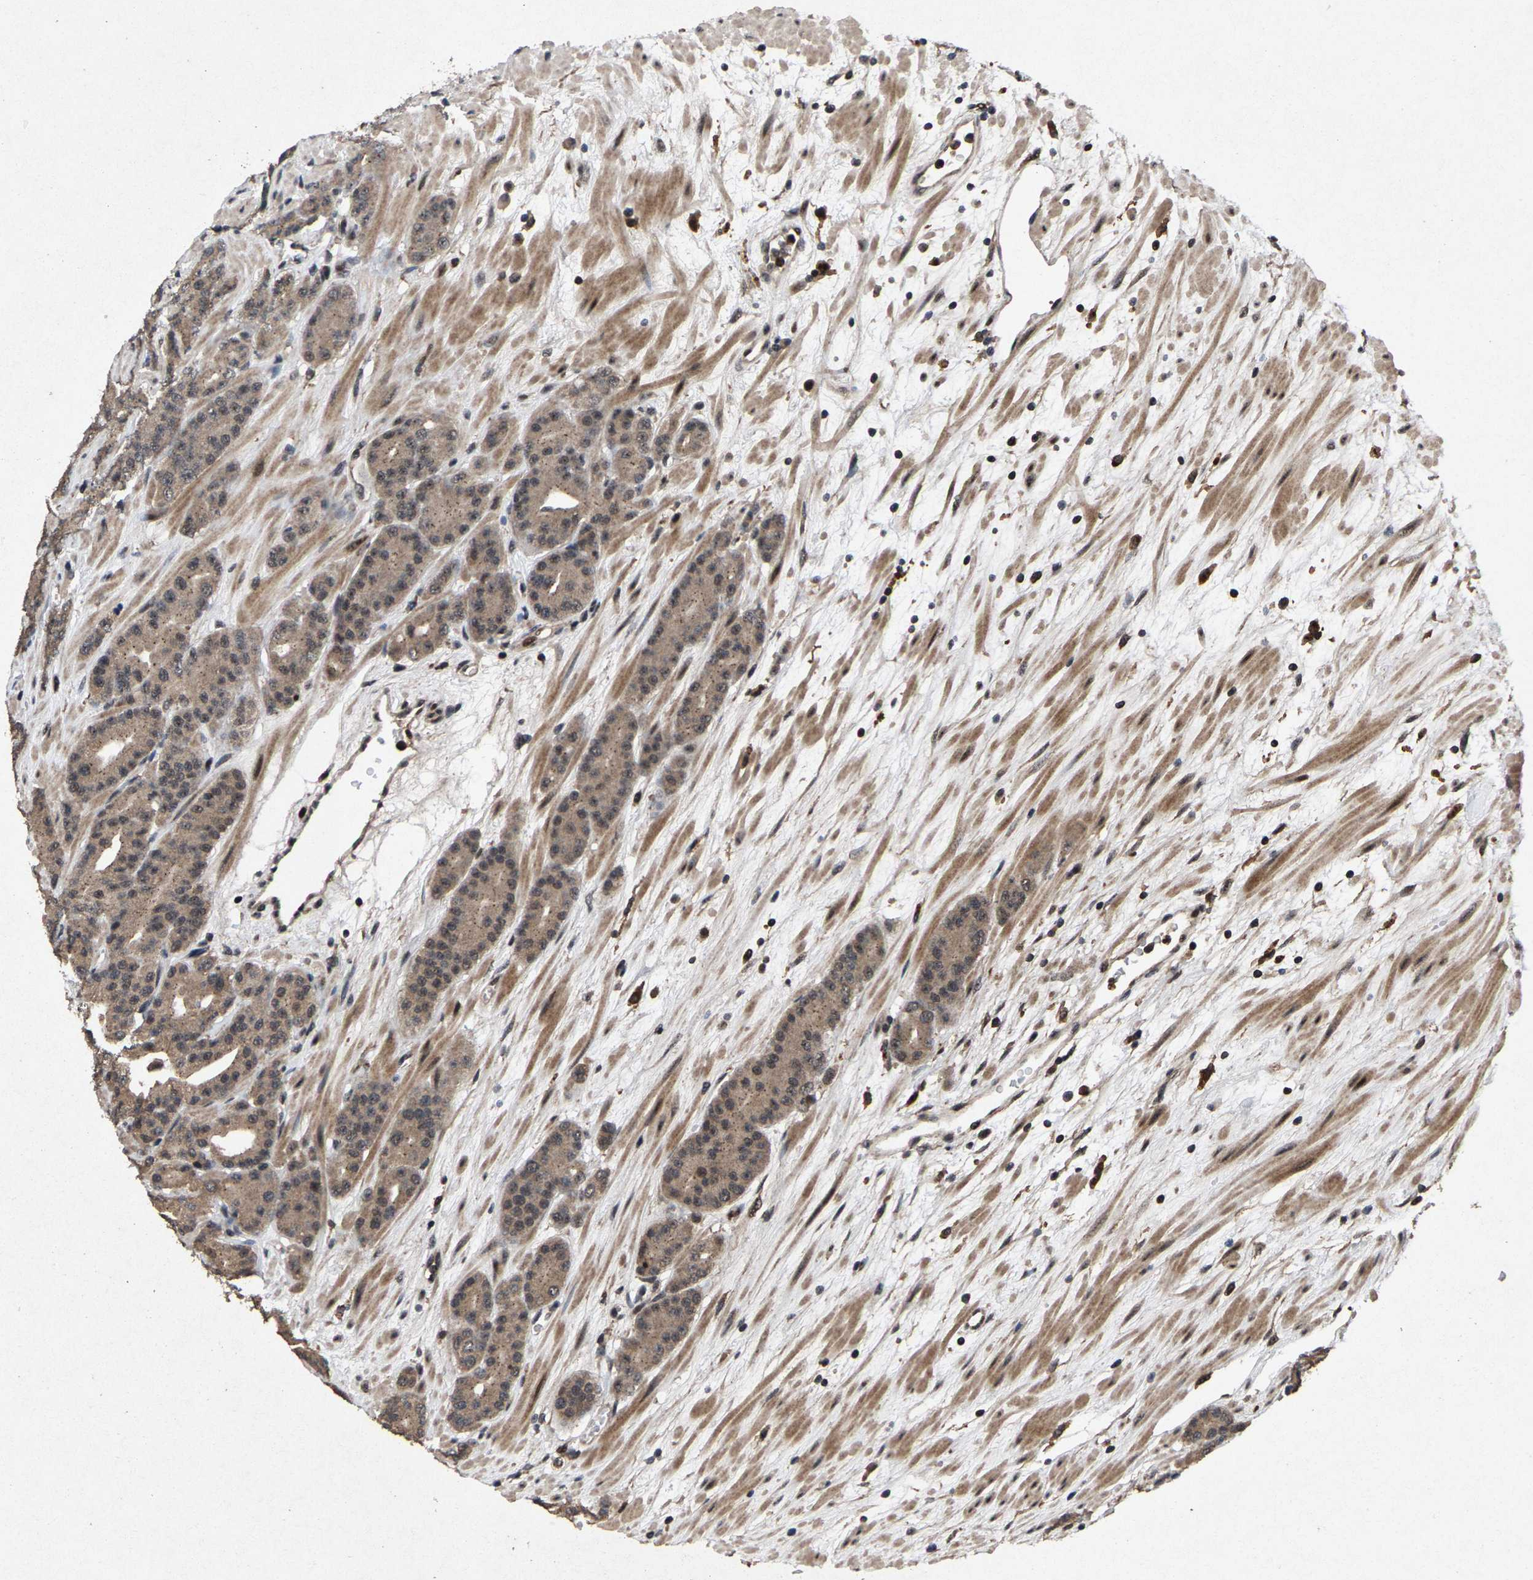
{"staining": {"intensity": "weak", "quantity": ">75%", "location": "cytoplasmic/membranous"}, "tissue": "prostate cancer", "cell_type": "Tumor cells", "image_type": "cancer", "snomed": [{"axis": "morphology", "description": "Adenocarcinoma, High grade"}, {"axis": "topography", "description": "Prostate"}], "caption": "This photomicrograph shows IHC staining of human prostate adenocarcinoma (high-grade), with low weak cytoplasmic/membranous expression in approximately >75% of tumor cells.", "gene": "HAUS6", "patient": {"sex": "male", "age": 71}}